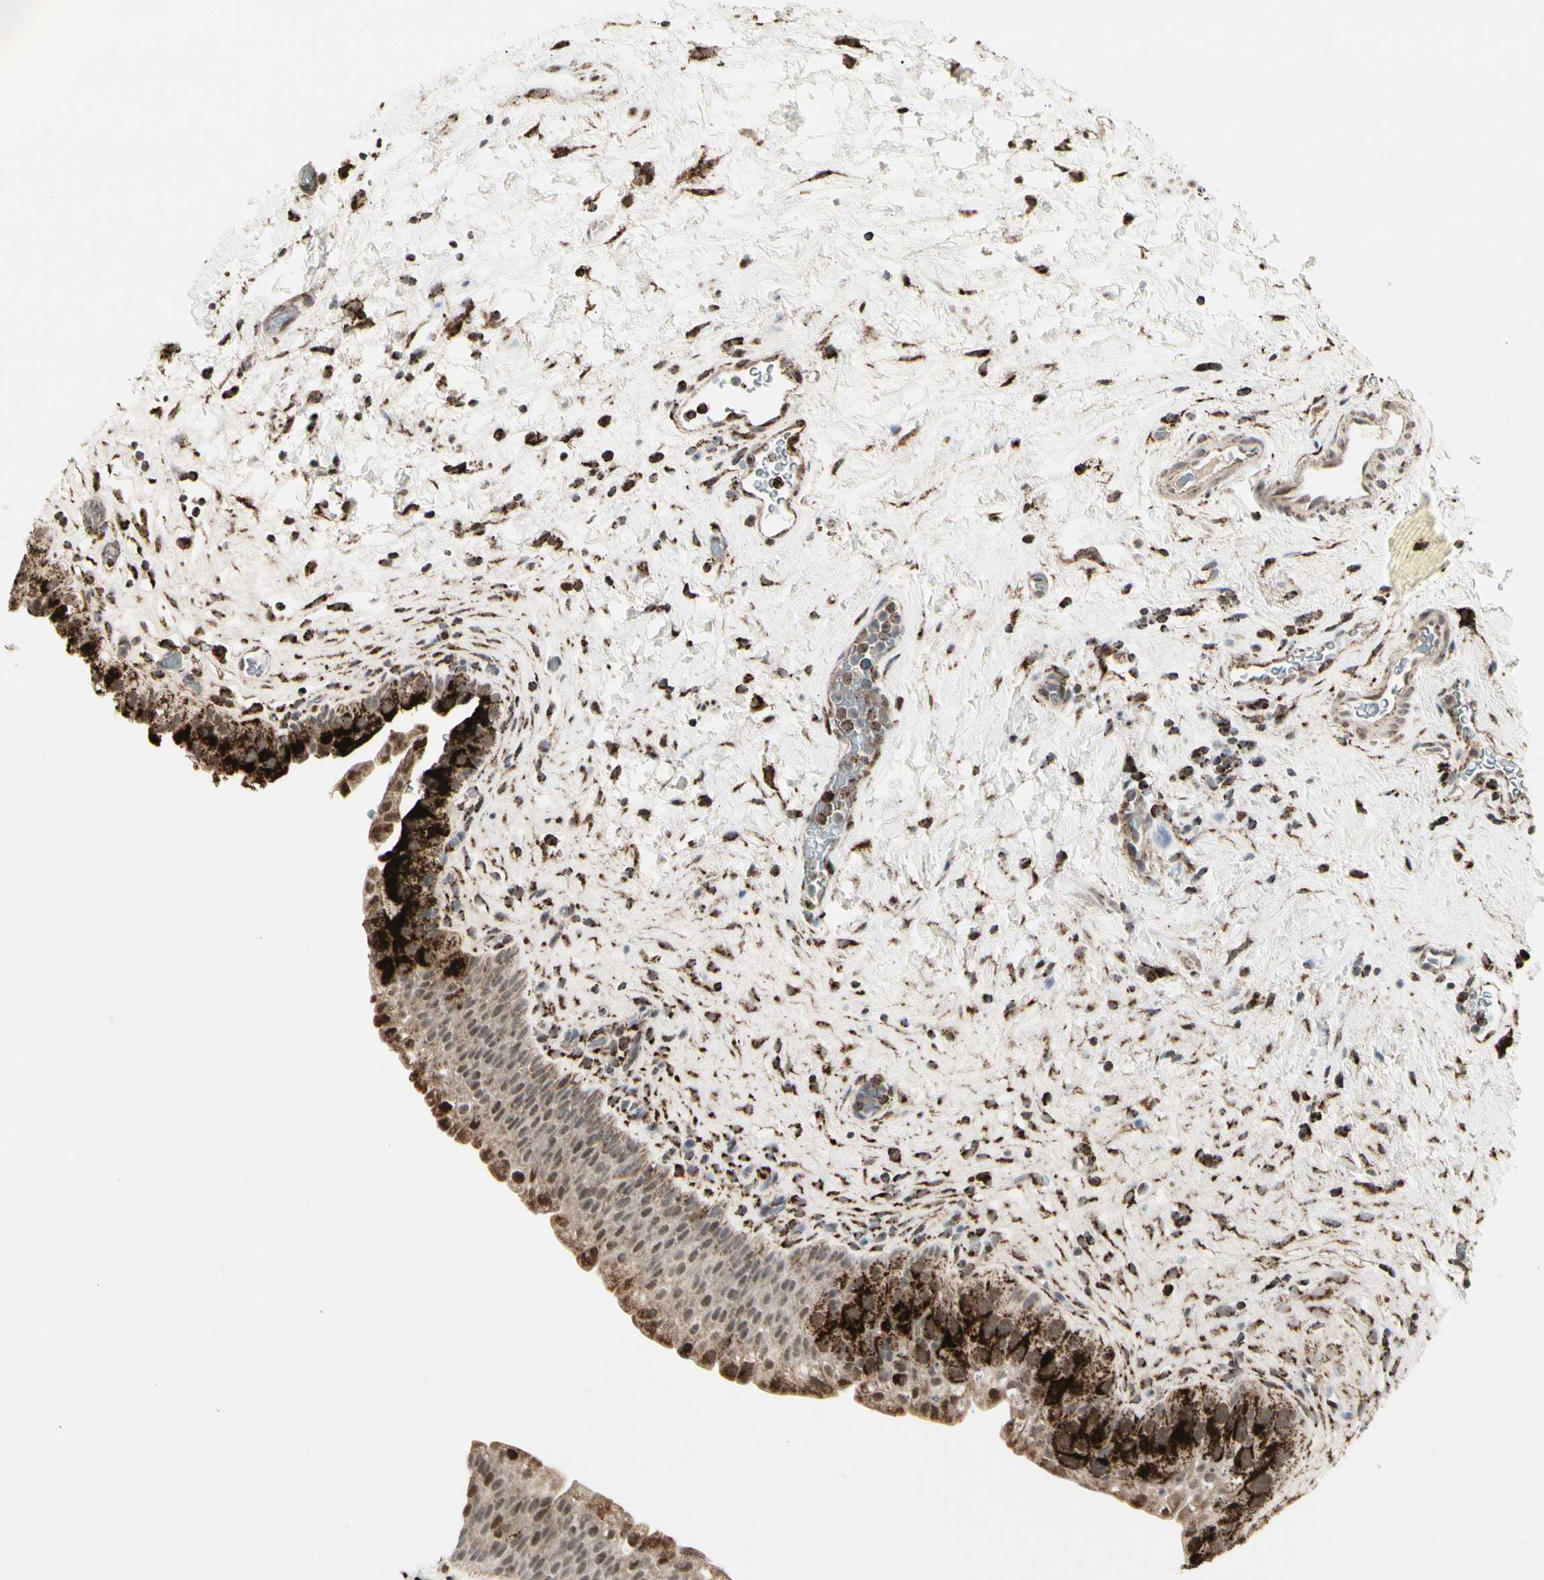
{"staining": {"intensity": "moderate", "quantity": "25%-75%", "location": "cytoplasmic/membranous,nuclear"}, "tissue": "urinary bladder", "cell_type": "Urothelial cells", "image_type": "normal", "snomed": [{"axis": "morphology", "description": "Normal tissue, NOS"}, {"axis": "topography", "description": "Urinary bladder"}], "caption": "Immunohistochemistry (IHC) (DAB (3,3'-diaminobenzidine)) staining of benign human urinary bladder shows moderate cytoplasmic/membranous,nuclear protein positivity in about 25%-75% of urothelial cells. (IHC, brightfield microscopy, high magnification).", "gene": "TMEM176A", "patient": {"sex": "female", "age": 64}}